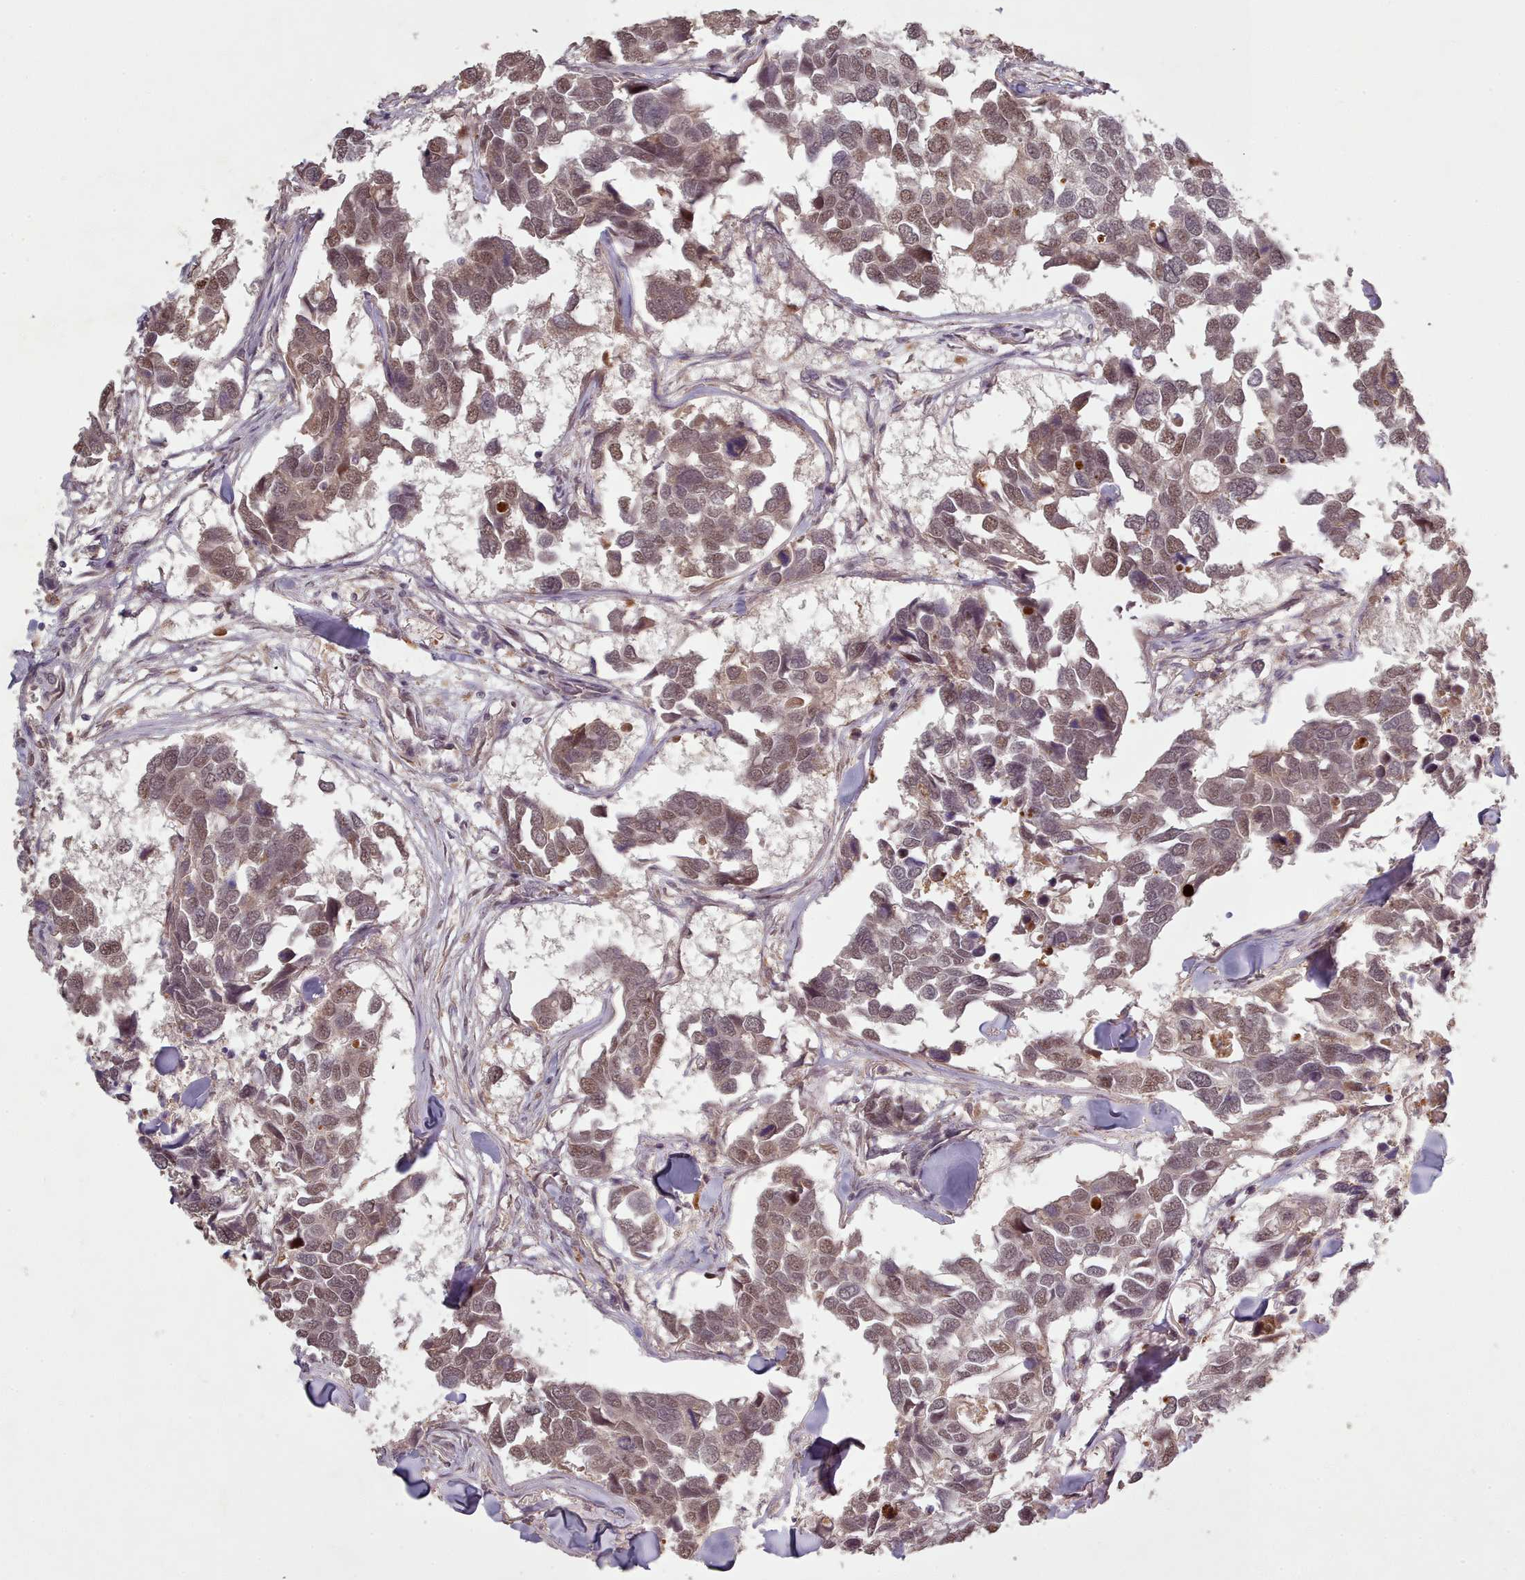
{"staining": {"intensity": "moderate", "quantity": ">75%", "location": "nuclear"}, "tissue": "breast cancer", "cell_type": "Tumor cells", "image_type": "cancer", "snomed": [{"axis": "morphology", "description": "Duct carcinoma"}, {"axis": "topography", "description": "Breast"}], "caption": "This photomicrograph displays immunohistochemistry staining of human breast cancer, with medium moderate nuclear staining in about >75% of tumor cells.", "gene": "CDC6", "patient": {"sex": "female", "age": 83}}